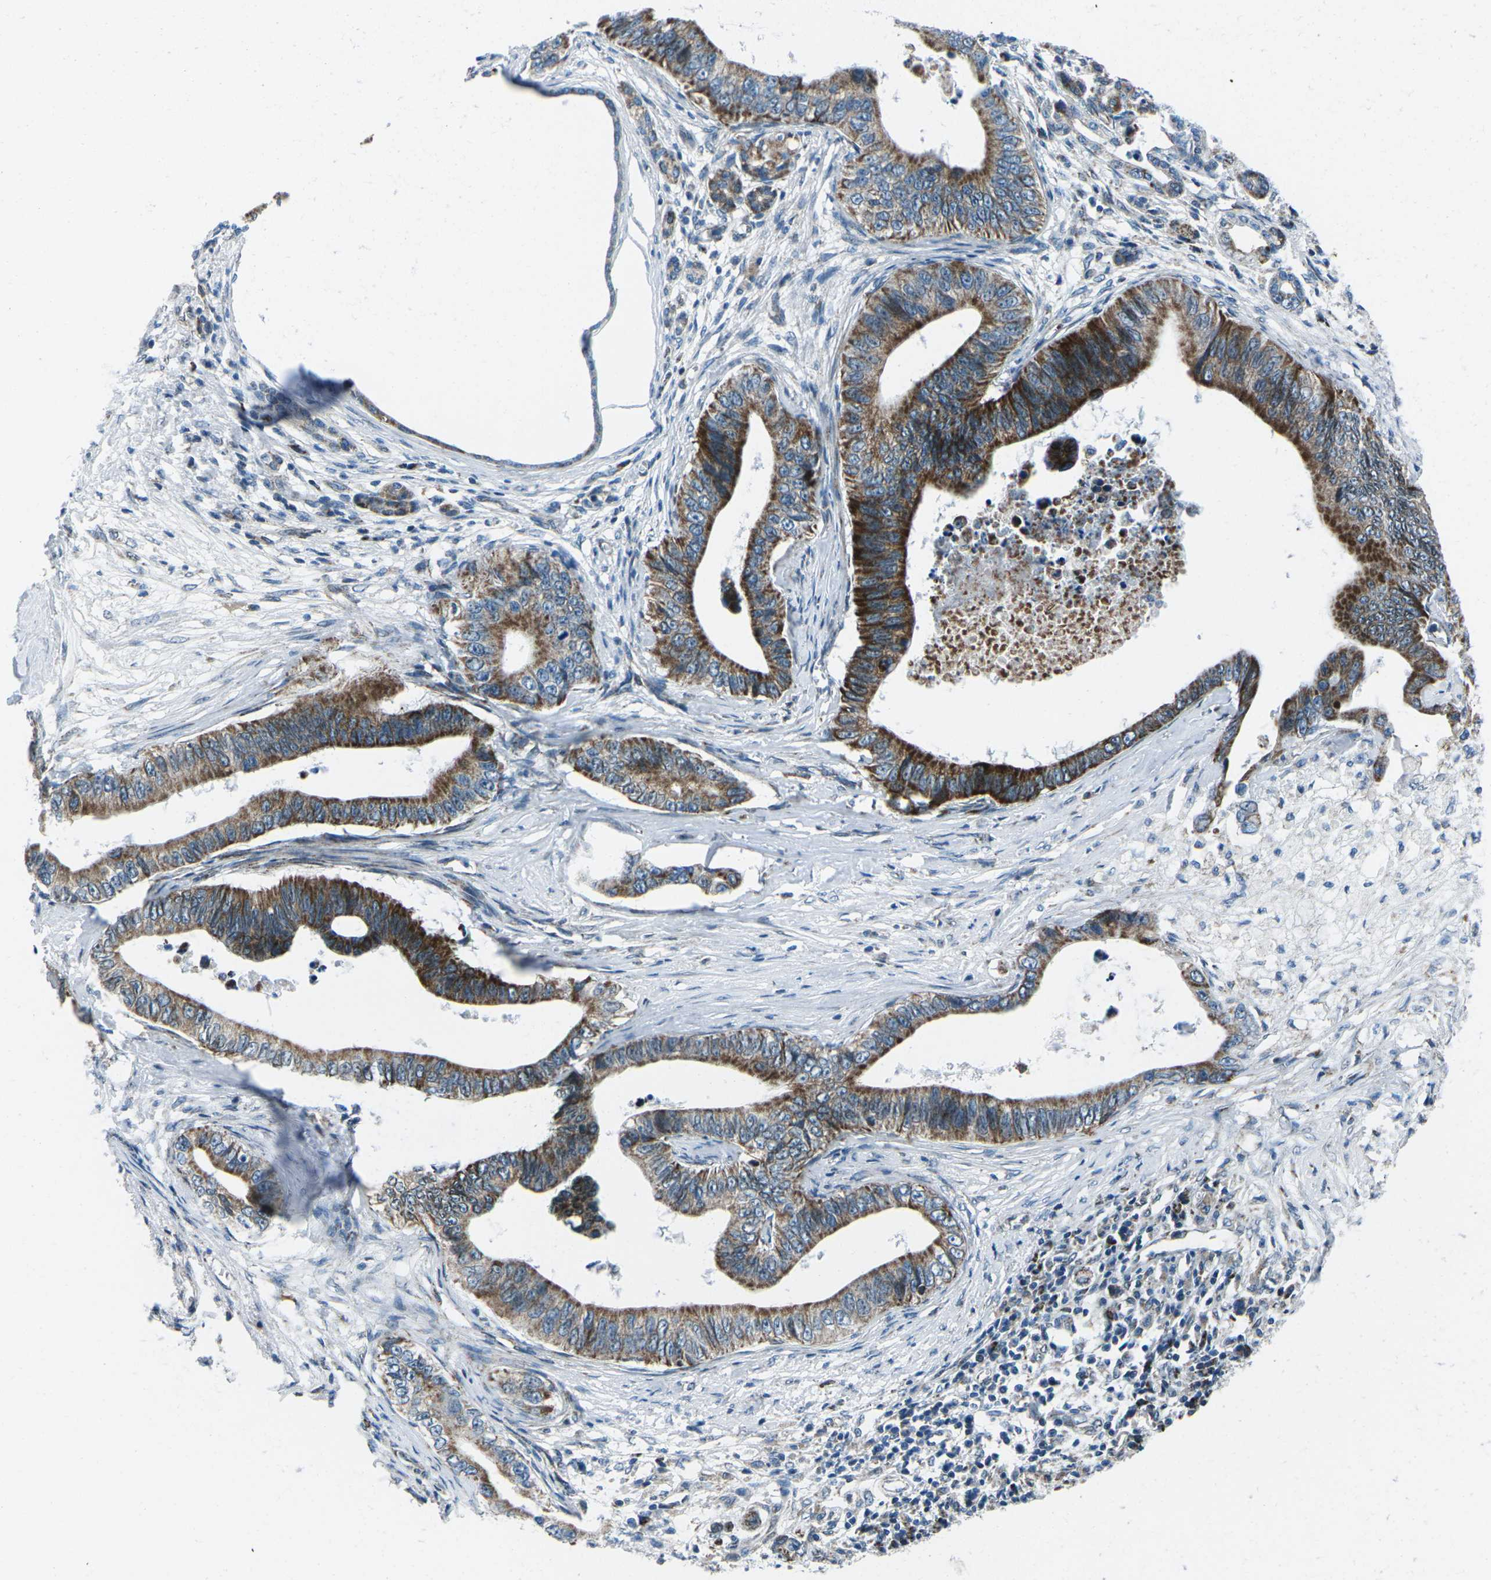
{"staining": {"intensity": "strong", "quantity": ">75%", "location": "cytoplasmic/membranous"}, "tissue": "pancreatic cancer", "cell_type": "Tumor cells", "image_type": "cancer", "snomed": [{"axis": "morphology", "description": "Adenocarcinoma, NOS"}, {"axis": "topography", "description": "Pancreas"}], "caption": "Immunohistochemistry (IHC) histopathology image of pancreatic adenocarcinoma stained for a protein (brown), which shows high levels of strong cytoplasmic/membranous expression in approximately >75% of tumor cells.", "gene": "RFESD", "patient": {"sex": "male", "age": 77}}